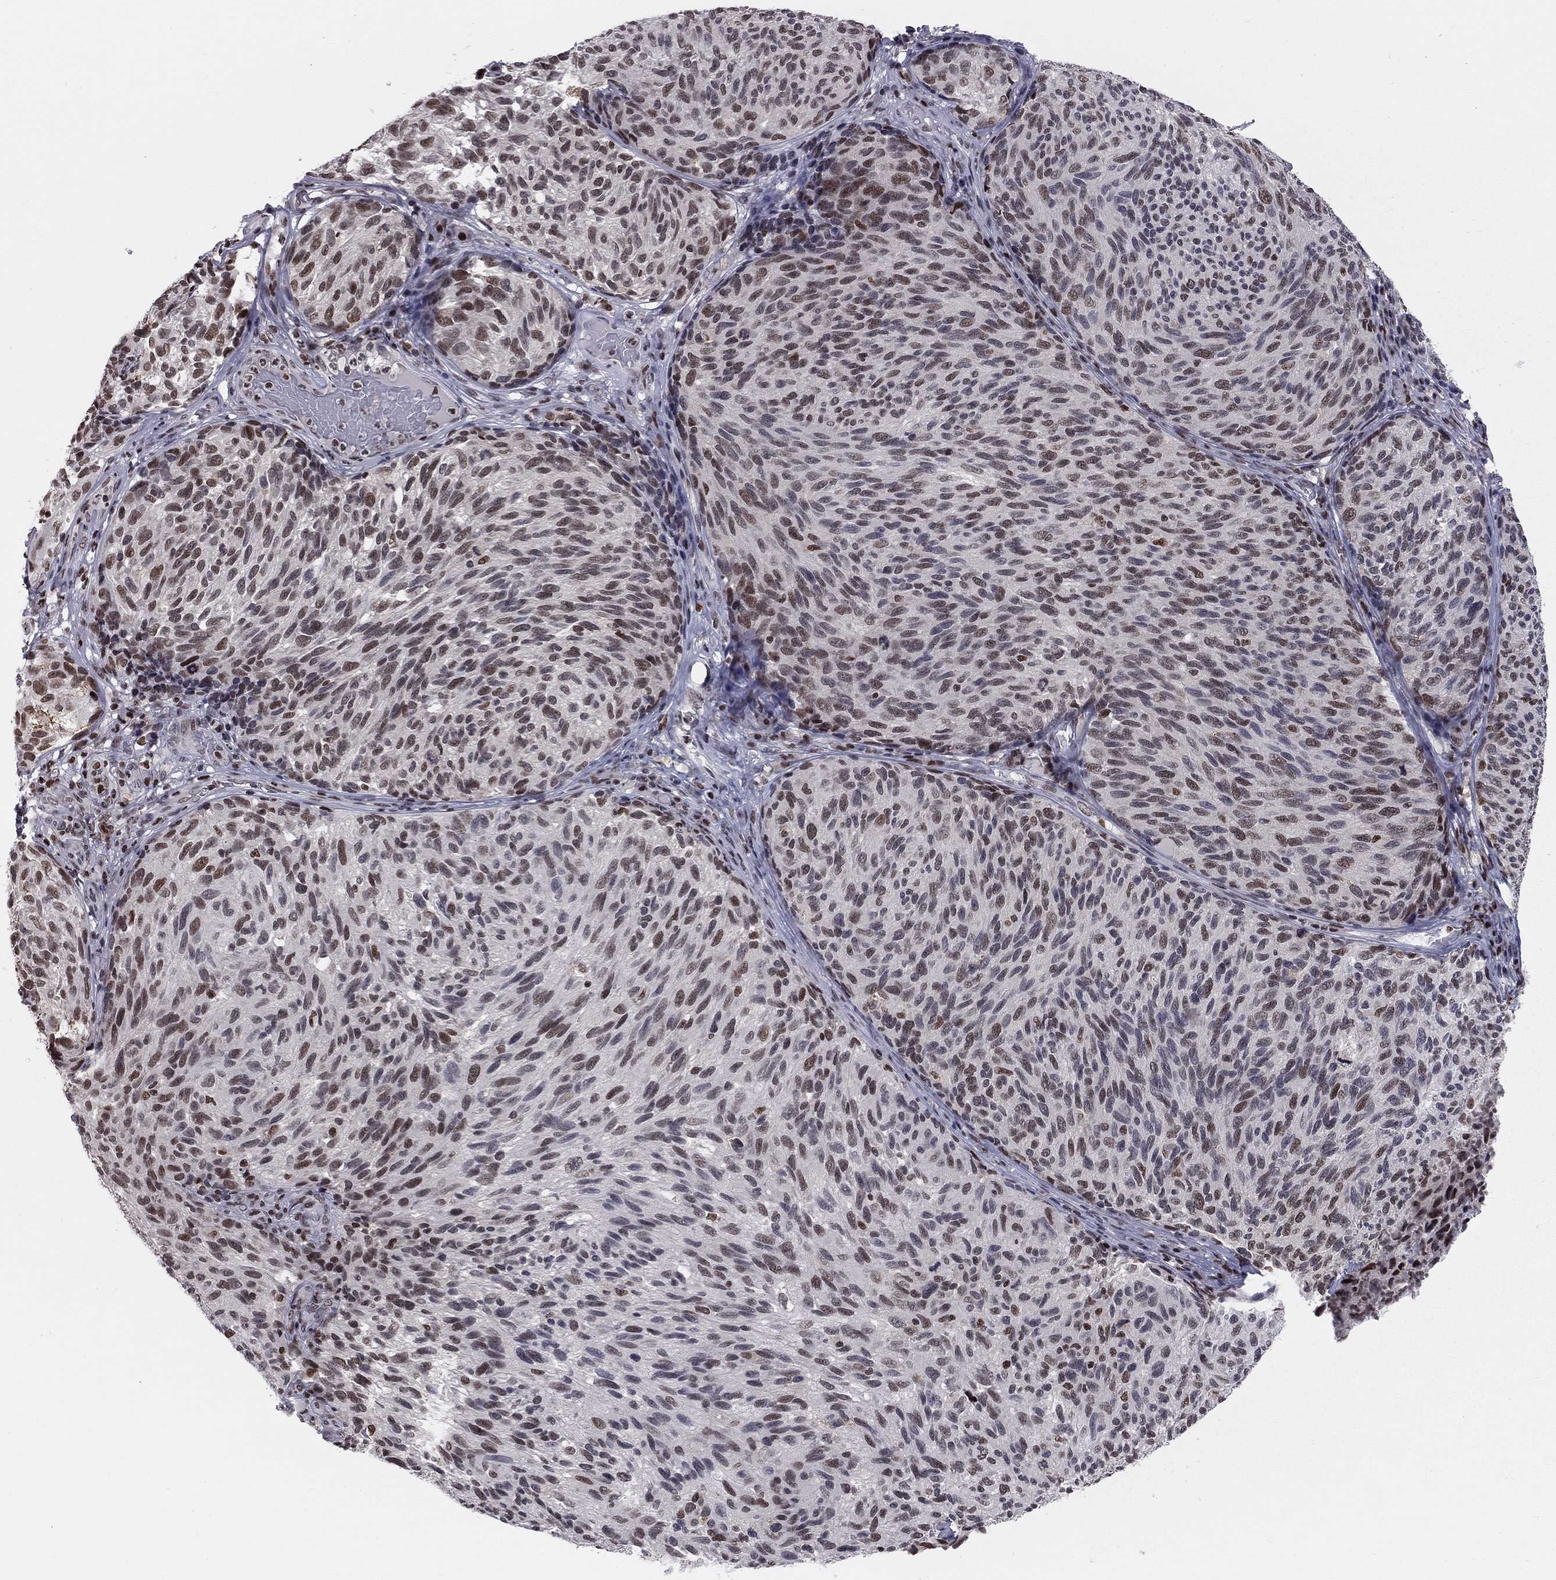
{"staining": {"intensity": "strong", "quantity": "<25%", "location": "nuclear"}, "tissue": "melanoma", "cell_type": "Tumor cells", "image_type": "cancer", "snomed": [{"axis": "morphology", "description": "Malignant melanoma, NOS"}, {"axis": "topography", "description": "Skin"}], "caption": "Malignant melanoma stained with DAB (3,3'-diaminobenzidine) IHC demonstrates medium levels of strong nuclear expression in approximately <25% of tumor cells.", "gene": "RNASEH2C", "patient": {"sex": "female", "age": 73}}